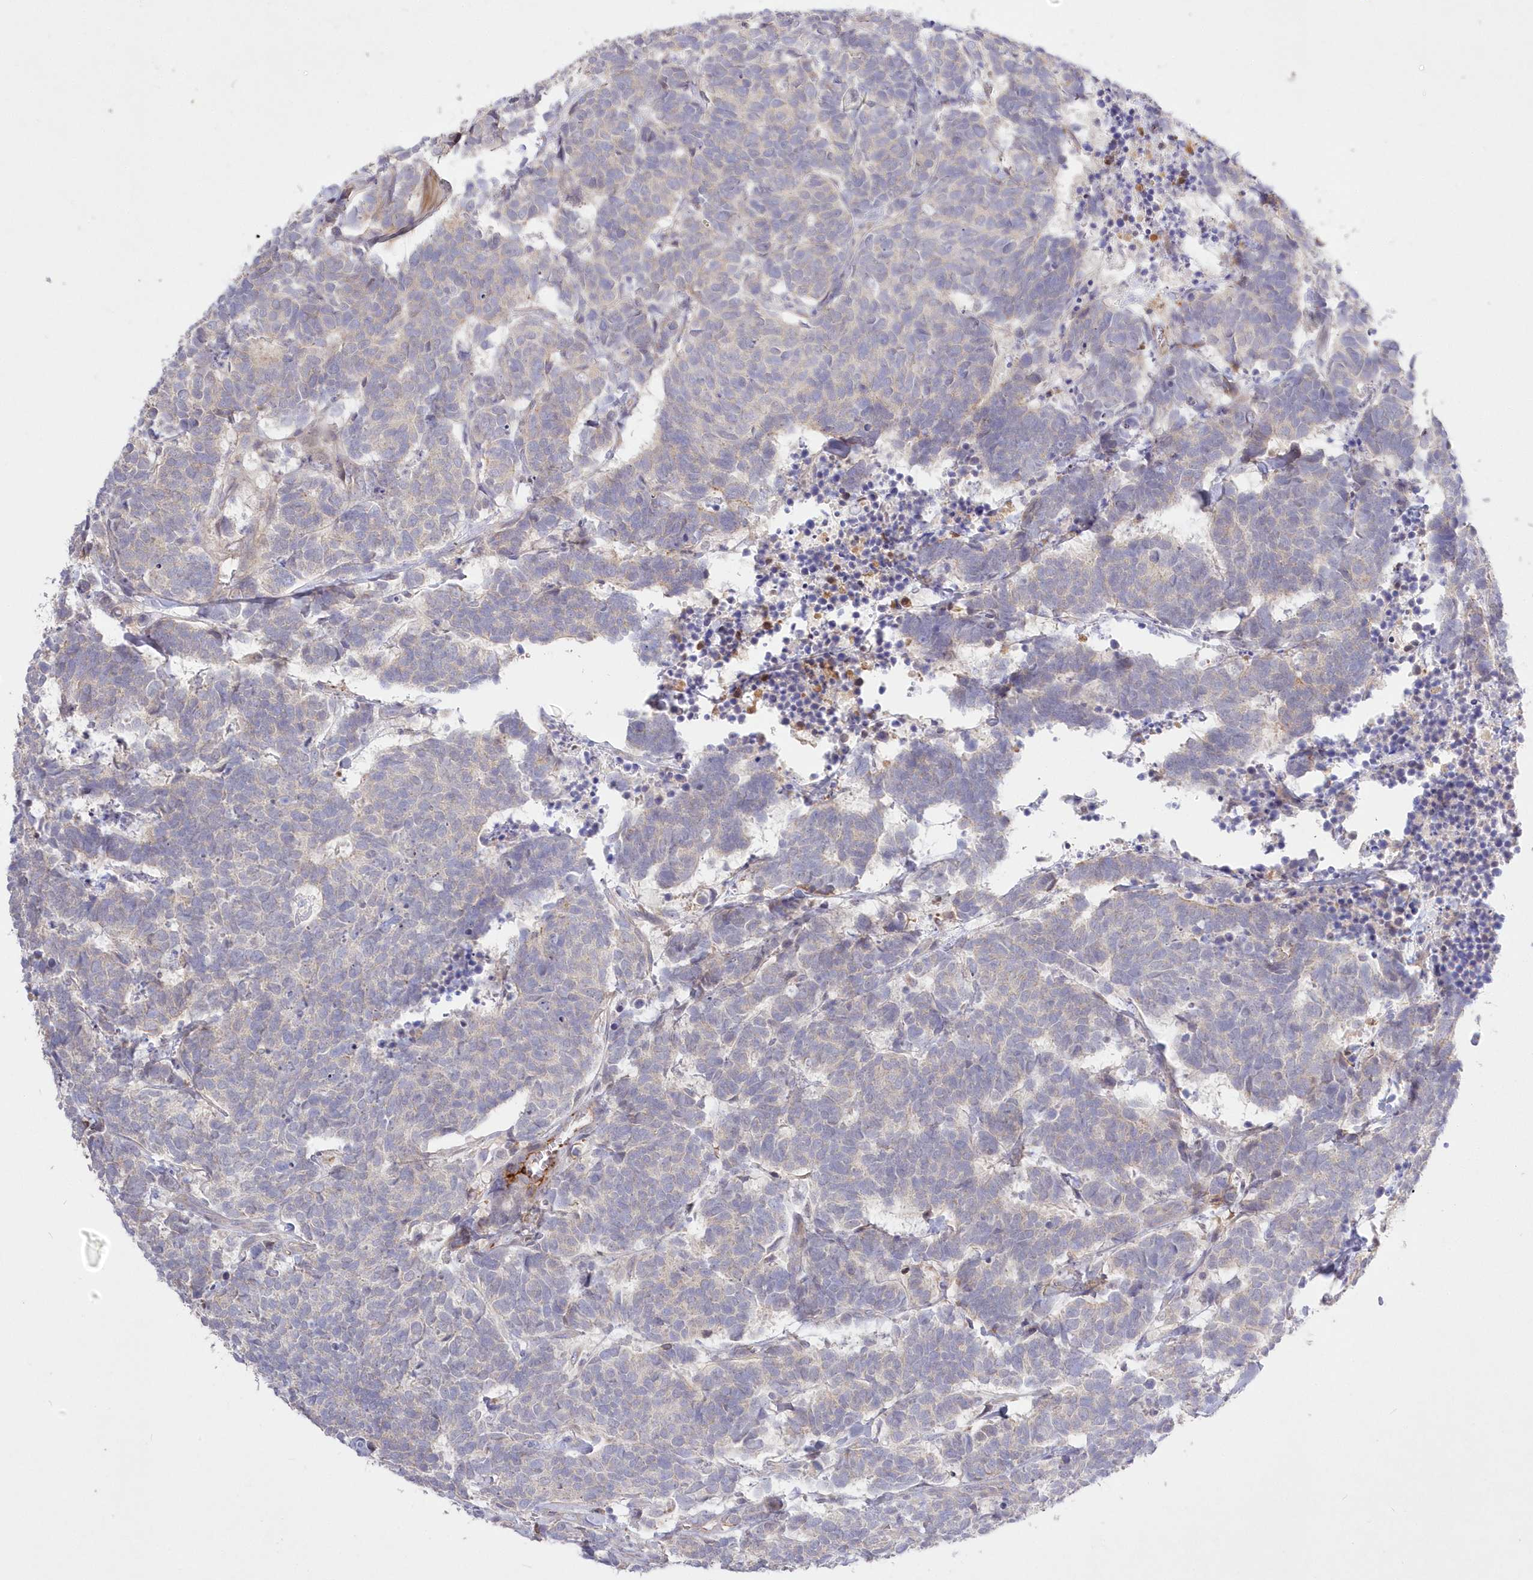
{"staining": {"intensity": "negative", "quantity": "none", "location": "none"}, "tissue": "carcinoid", "cell_type": "Tumor cells", "image_type": "cancer", "snomed": [{"axis": "morphology", "description": "Carcinoma, NOS"}, {"axis": "morphology", "description": "Carcinoid, malignant, NOS"}, {"axis": "topography", "description": "Urinary bladder"}], "caption": "This is a image of IHC staining of carcinoid, which shows no expression in tumor cells. (Brightfield microscopy of DAB (3,3'-diaminobenzidine) immunohistochemistry (IHC) at high magnification).", "gene": "WBP1L", "patient": {"sex": "male", "age": 57}}